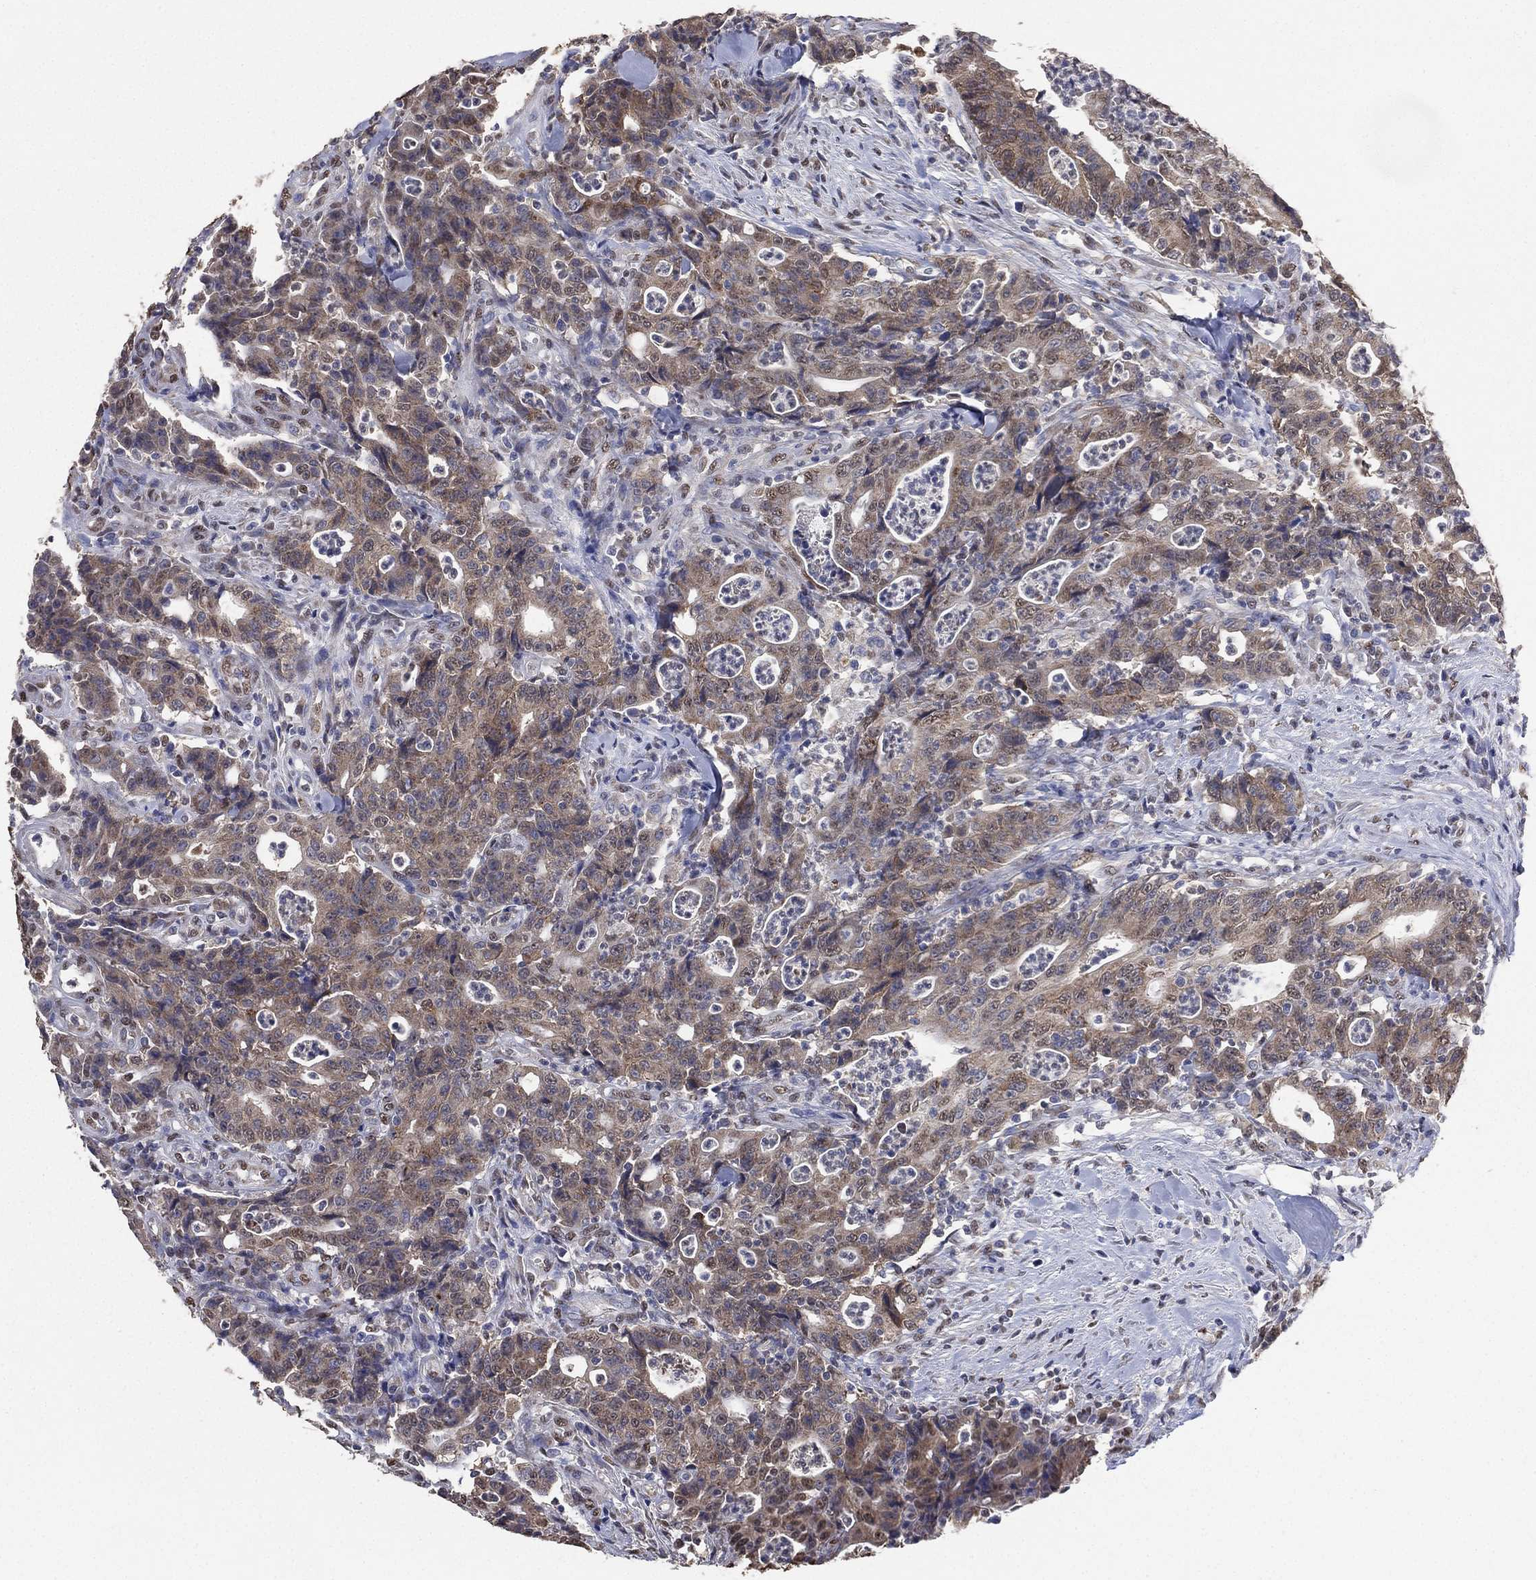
{"staining": {"intensity": "weak", "quantity": ">75%", "location": "cytoplasmic/membranous"}, "tissue": "colorectal cancer", "cell_type": "Tumor cells", "image_type": "cancer", "snomed": [{"axis": "morphology", "description": "Adenocarcinoma, NOS"}, {"axis": "topography", "description": "Colon"}], "caption": "The image demonstrates a brown stain indicating the presence of a protein in the cytoplasmic/membranous of tumor cells in adenocarcinoma (colorectal). (DAB IHC with brightfield microscopy, high magnification).", "gene": "ALDH7A1", "patient": {"sex": "male", "age": 70}}